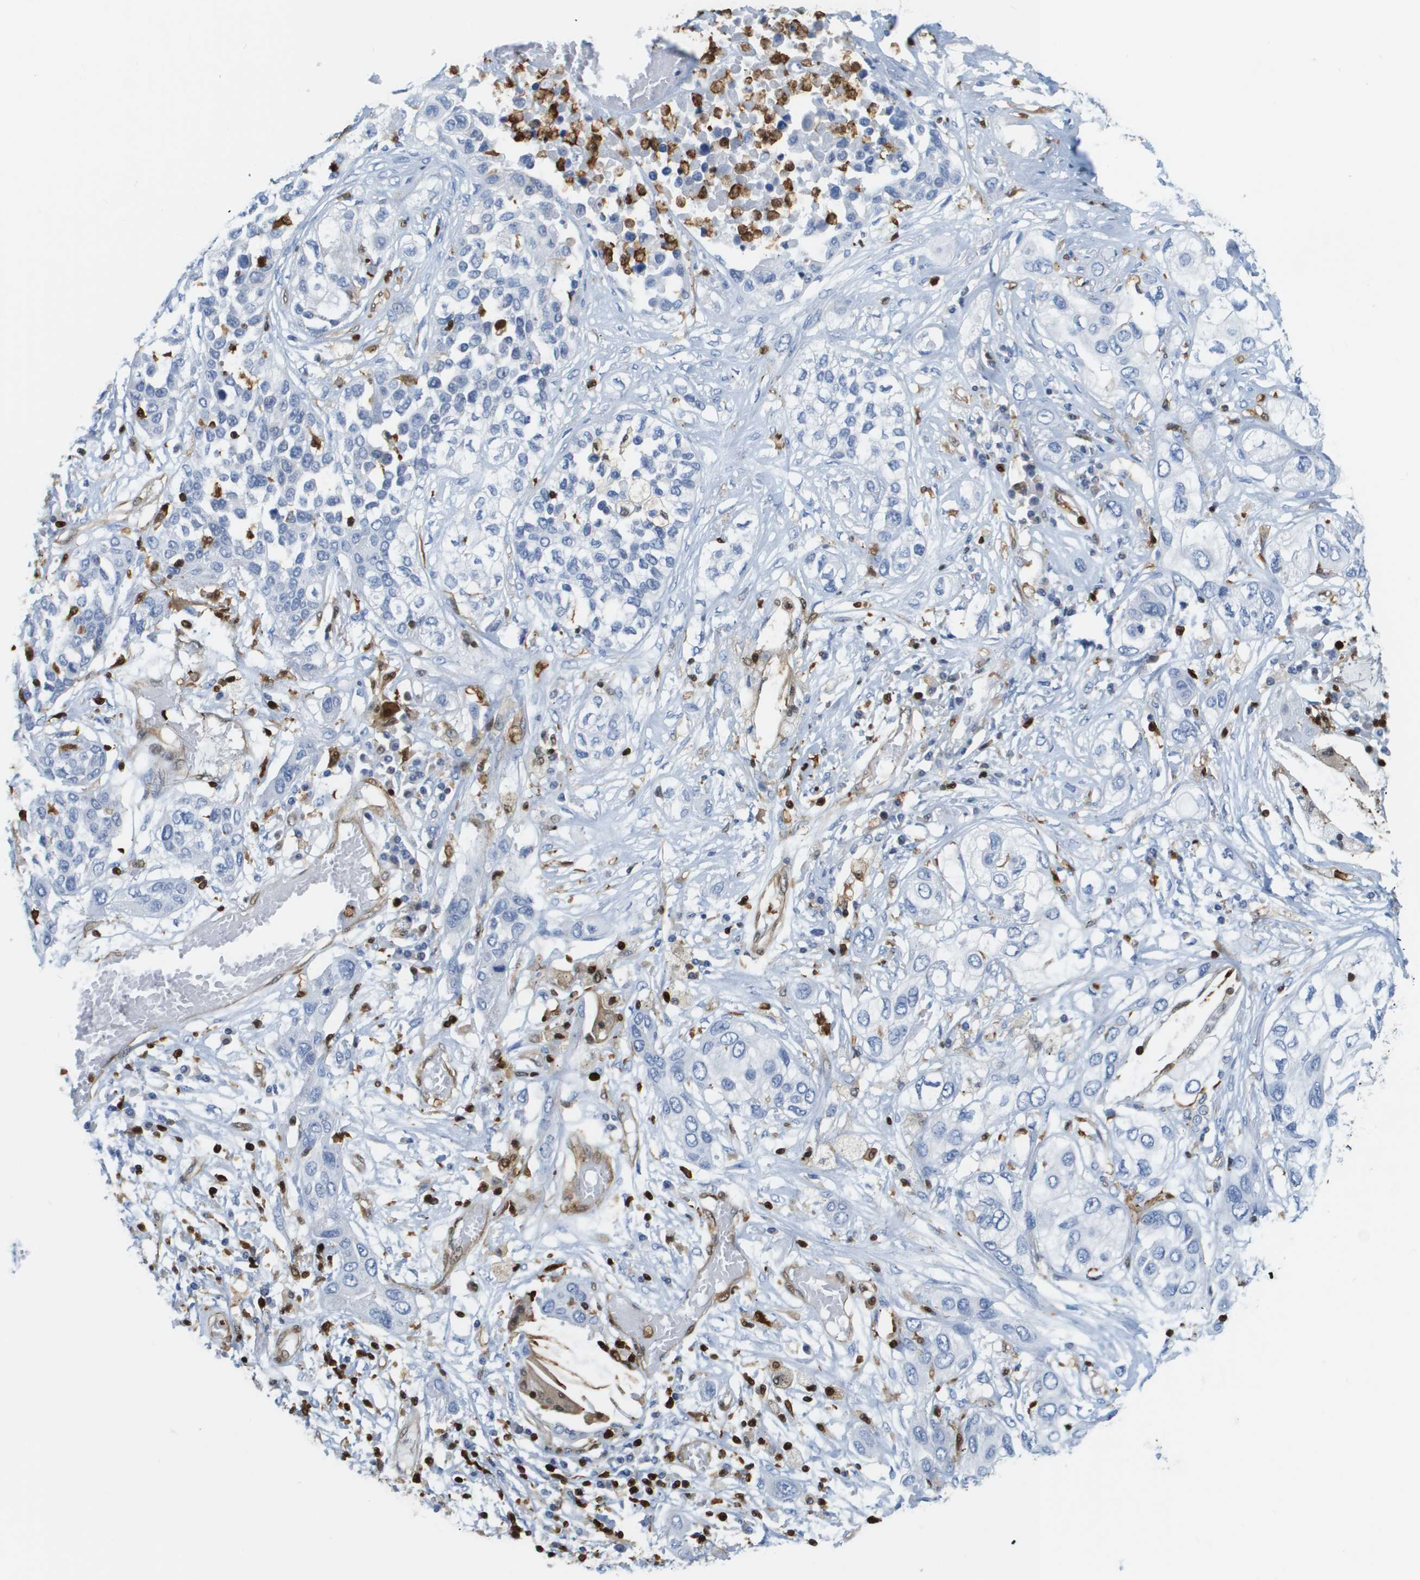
{"staining": {"intensity": "negative", "quantity": "none", "location": "none"}, "tissue": "lung cancer", "cell_type": "Tumor cells", "image_type": "cancer", "snomed": [{"axis": "morphology", "description": "Squamous cell carcinoma, NOS"}, {"axis": "topography", "description": "Lung"}], "caption": "Tumor cells show no significant protein expression in squamous cell carcinoma (lung).", "gene": "DOCK5", "patient": {"sex": "male", "age": 71}}